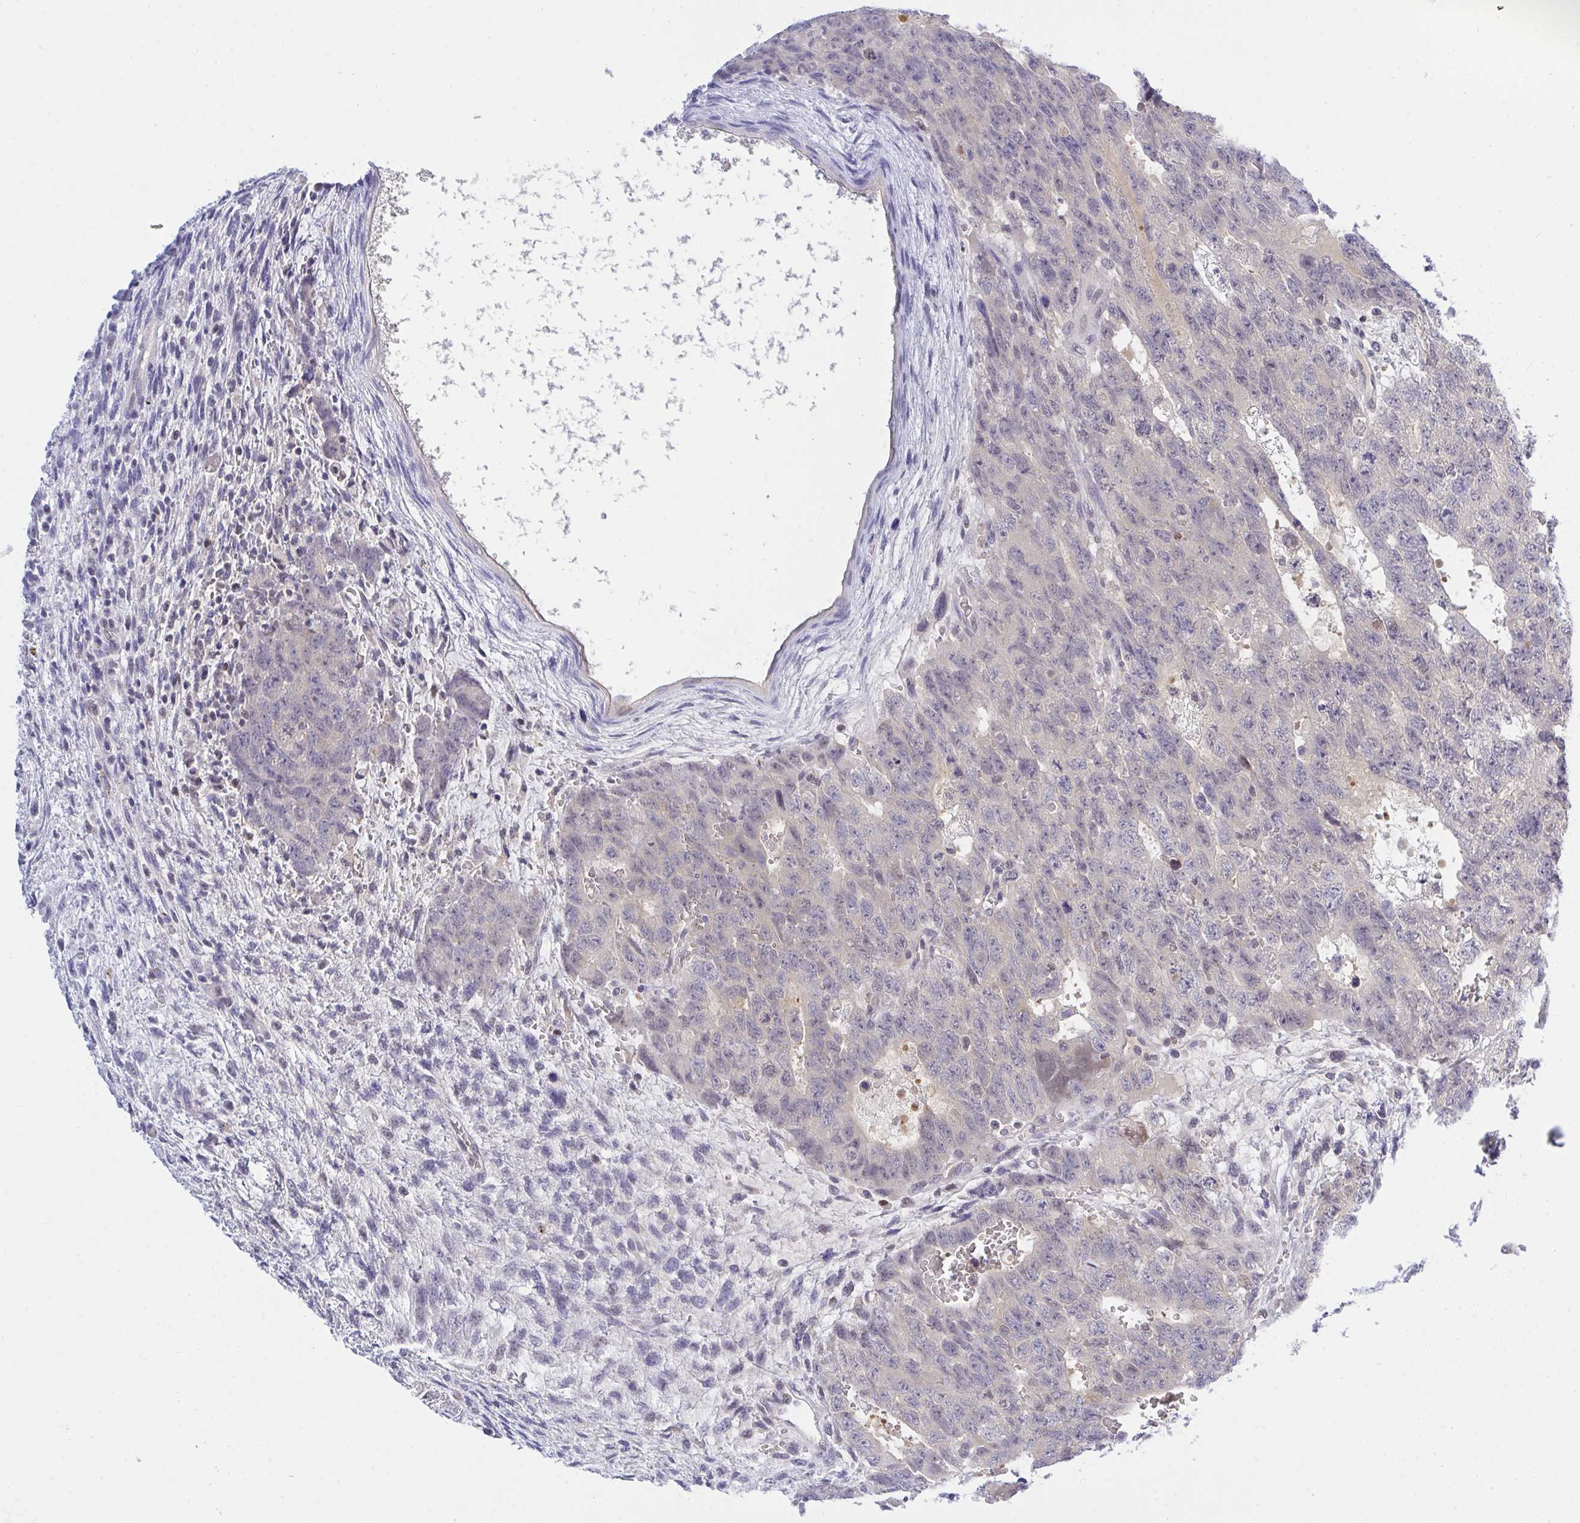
{"staining": {"intensity": "negative", "quantity": "none", "location": "none"}, "tissue": "testis cancer", "cell_type": "Tumor cells", "image_type": "cancer", "snomed": [{"axis": "morphology", "description": "Carcinoma, Embryonal, NOS"}, {"axis": "topography", "description": "Testis"}], "caption": "IHC micrograph of neoplastic tissue: testis embryonal carcinoma stained with DAB demonstrates no significant protein staining in tumor cells. The staining is performed using DAB brown chromogen with nuclei counter-stained in using hematoxylin.", "gene": "THOP1", "patient": {"sex": "male", "age": 26}}